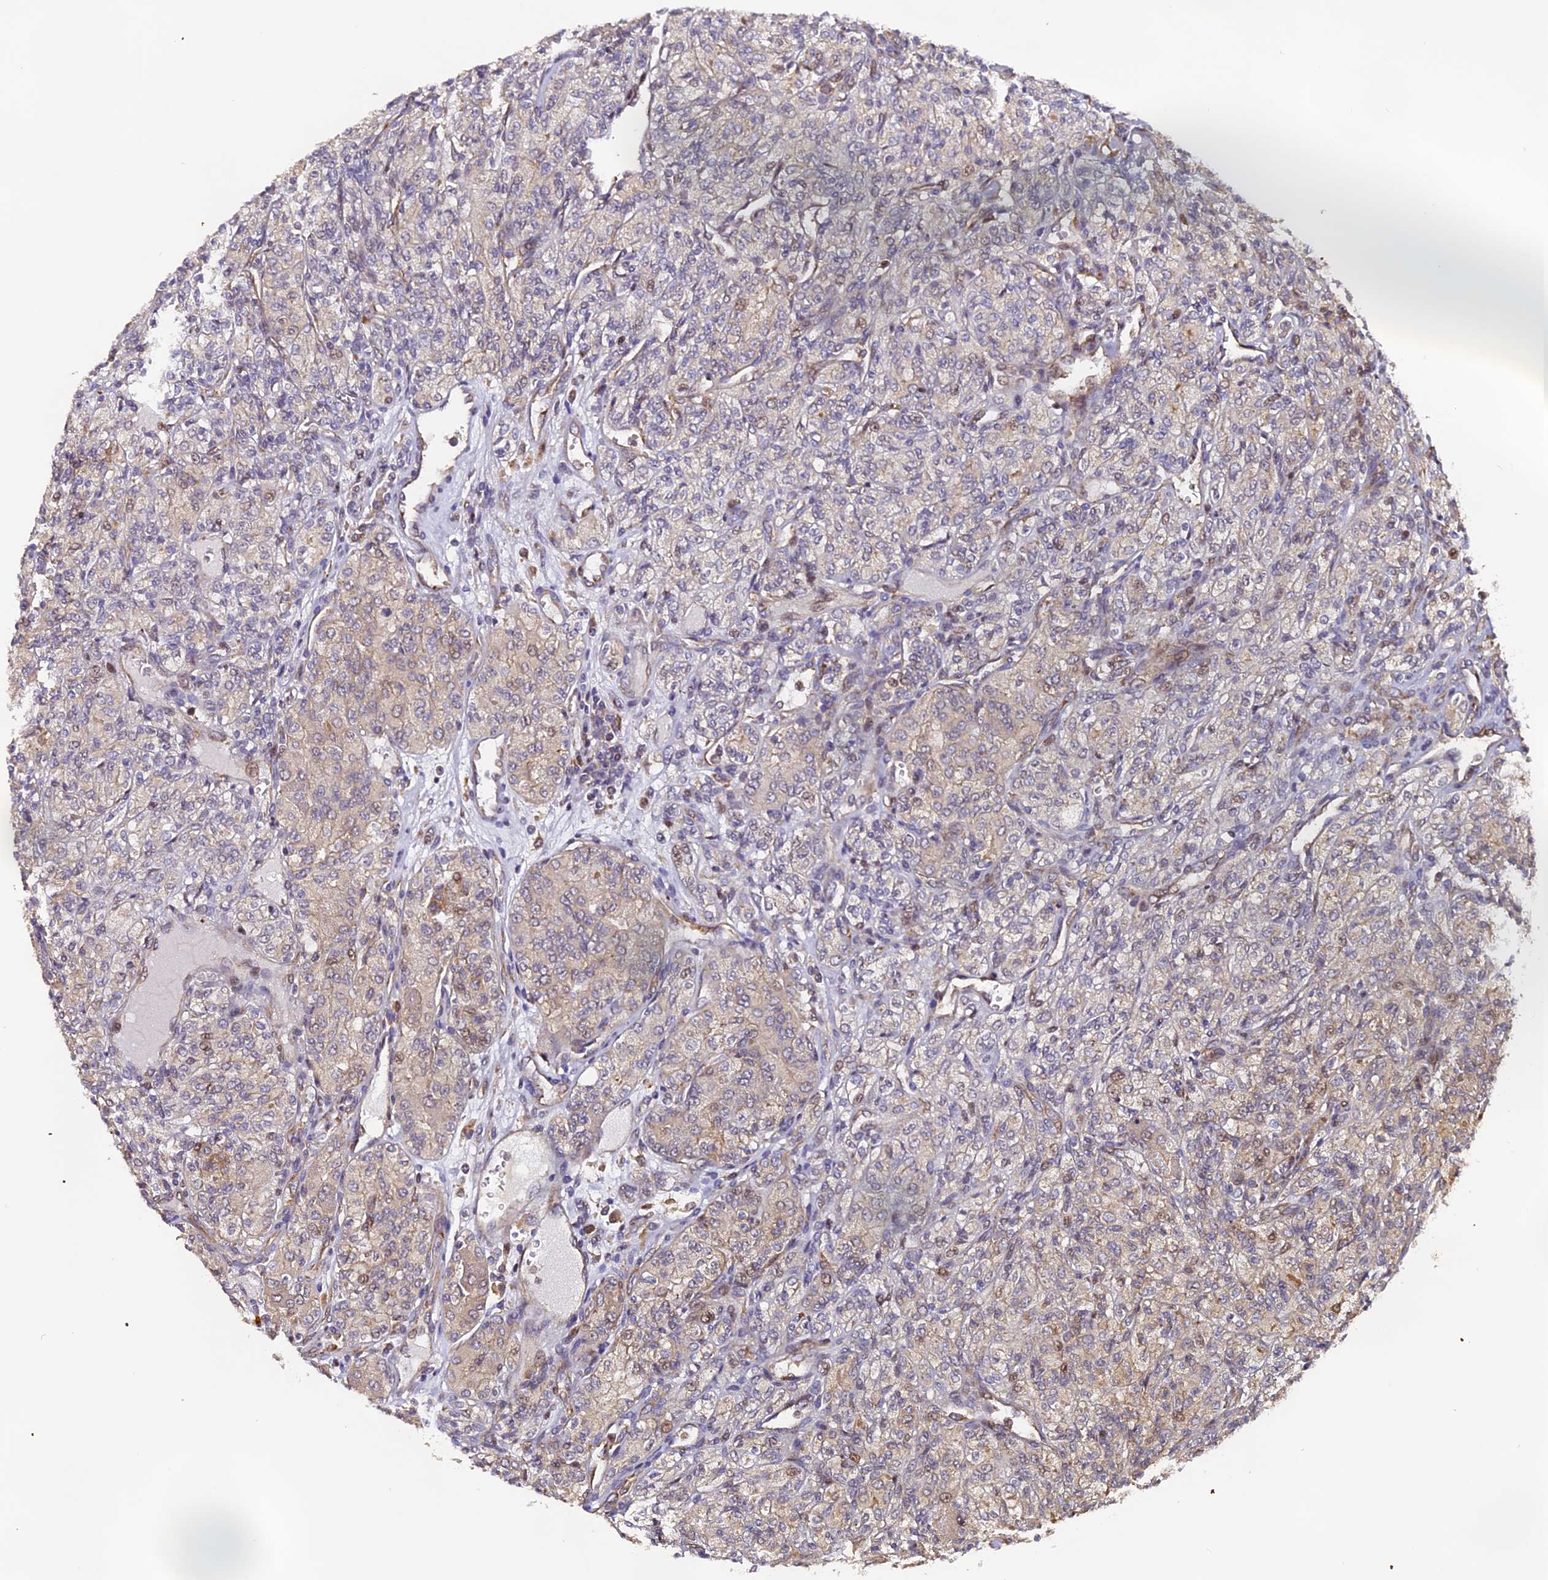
{"staining": {"intensity": "moderate", "quantity": "<25%", "location": "cytoplasmic/membranous,nuclear"}, "tissue": "renal cancer", "cell_type": "Tumor cells", "image_type": "cancer", "snomed": [{"axis": "morphology", "description": "Adenocarcinoma, NOS"}, {"axis": "topography", "description": "Kidney"}], "caption": "Protein staining by immunohistochemistry (IHC) exhibits moderate cytoplasmic/membranous and nuclear expression in approximately <25% of tumor cells in adenocarcinoma (renal). Nuclei are stained in blue.", "gene": "RAB28", "patient": {"sex": "male", "age": 77}}